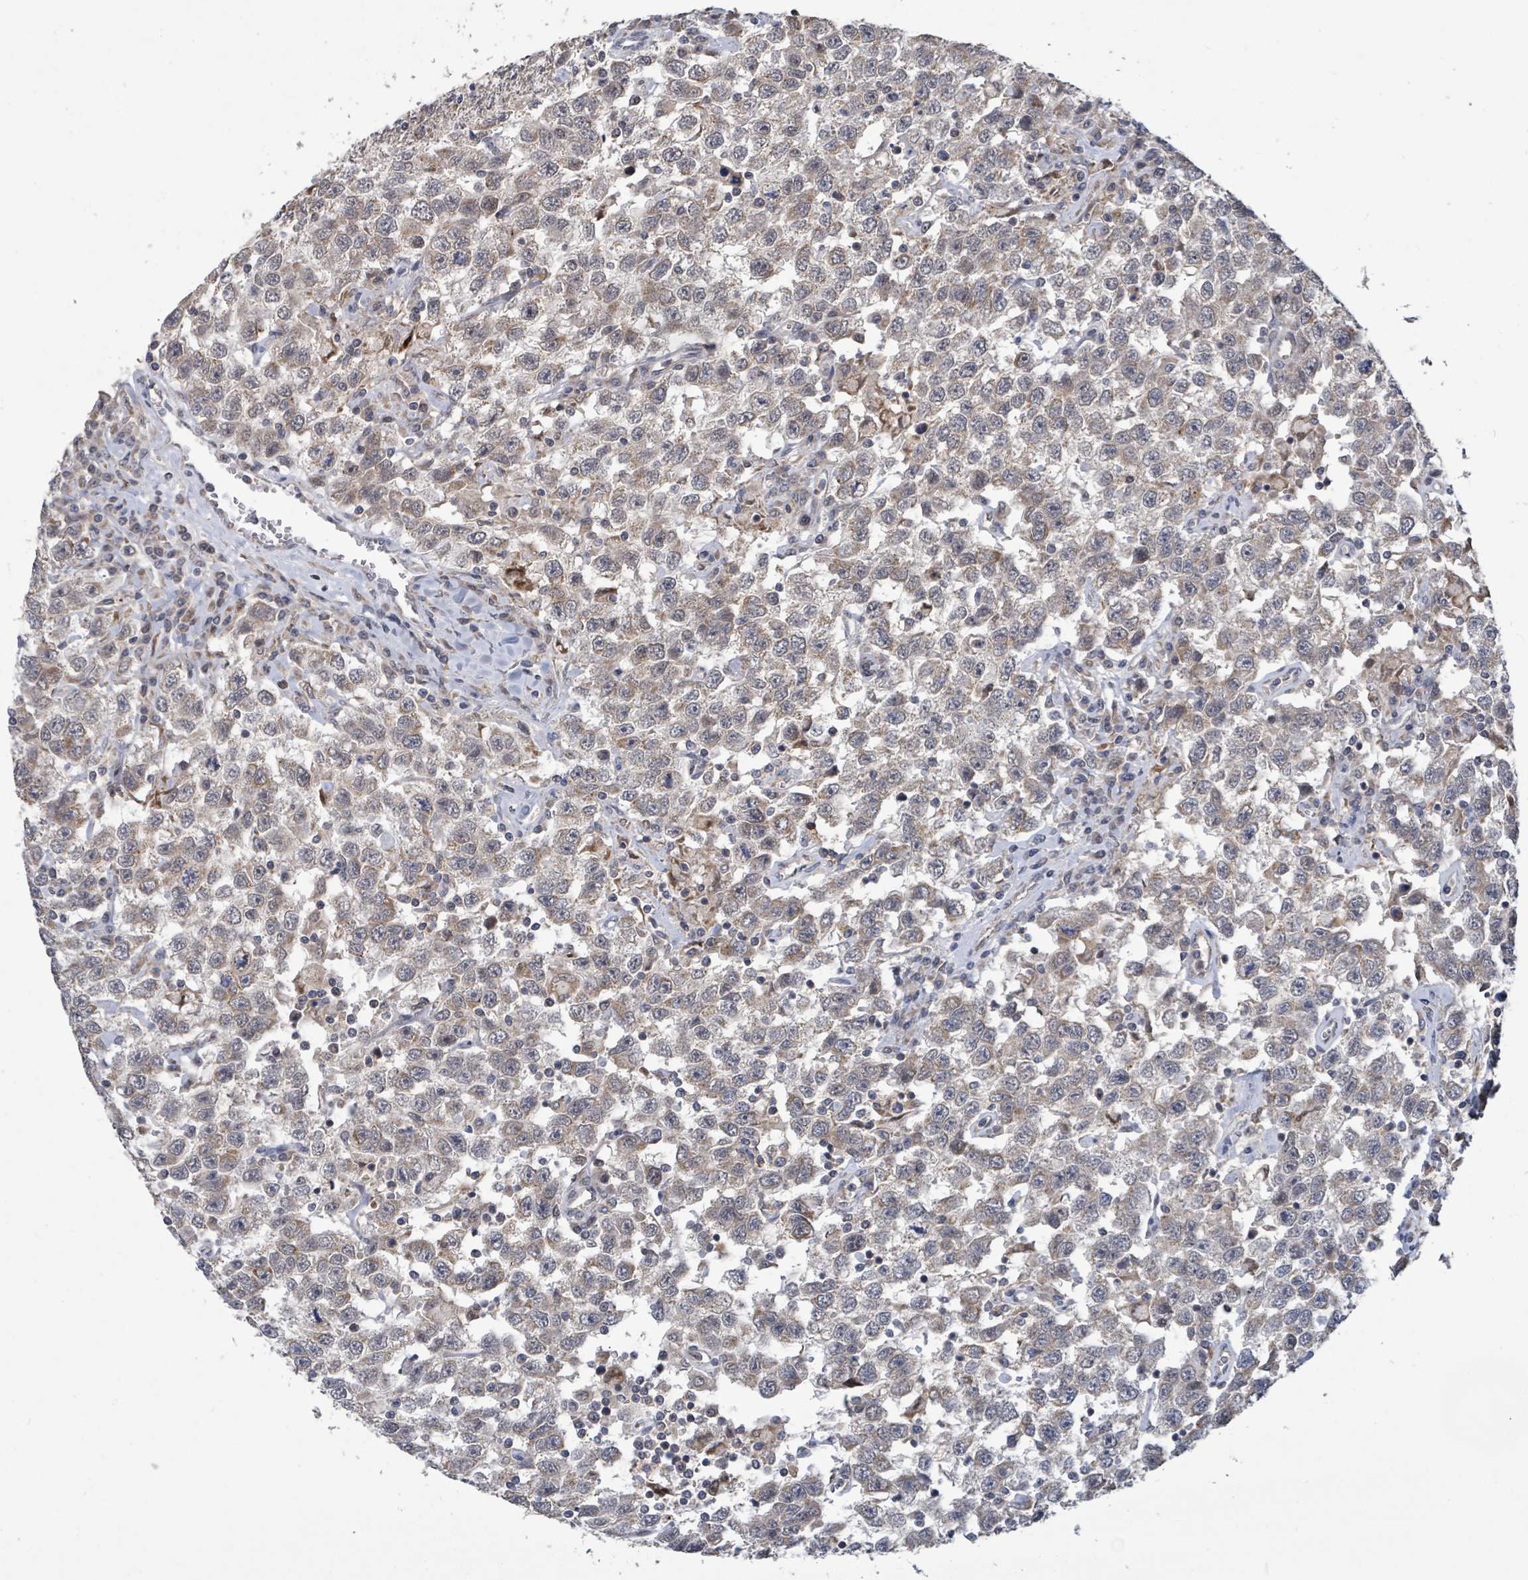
{"staining": {"intensity": "weak", "quantity": ">75%", "location": "cytoplasmic/membranous"}, "tissue": "testis cancer", "cell_type": "Tumor cells", "image_type": "cancer", "snomed": [{"axis": "morphology", "description": "Seminoma, NOS"}, {"axis": "topography", "description": "Testis"}], "caption": "The micrograph reveals a brown stain indicating the presence of a protein in the cytoplasmic/membranous of tumor cells in seminoma (testis).", "gene": "COQ6", "patient": {"sex": "male", "age": 41}}